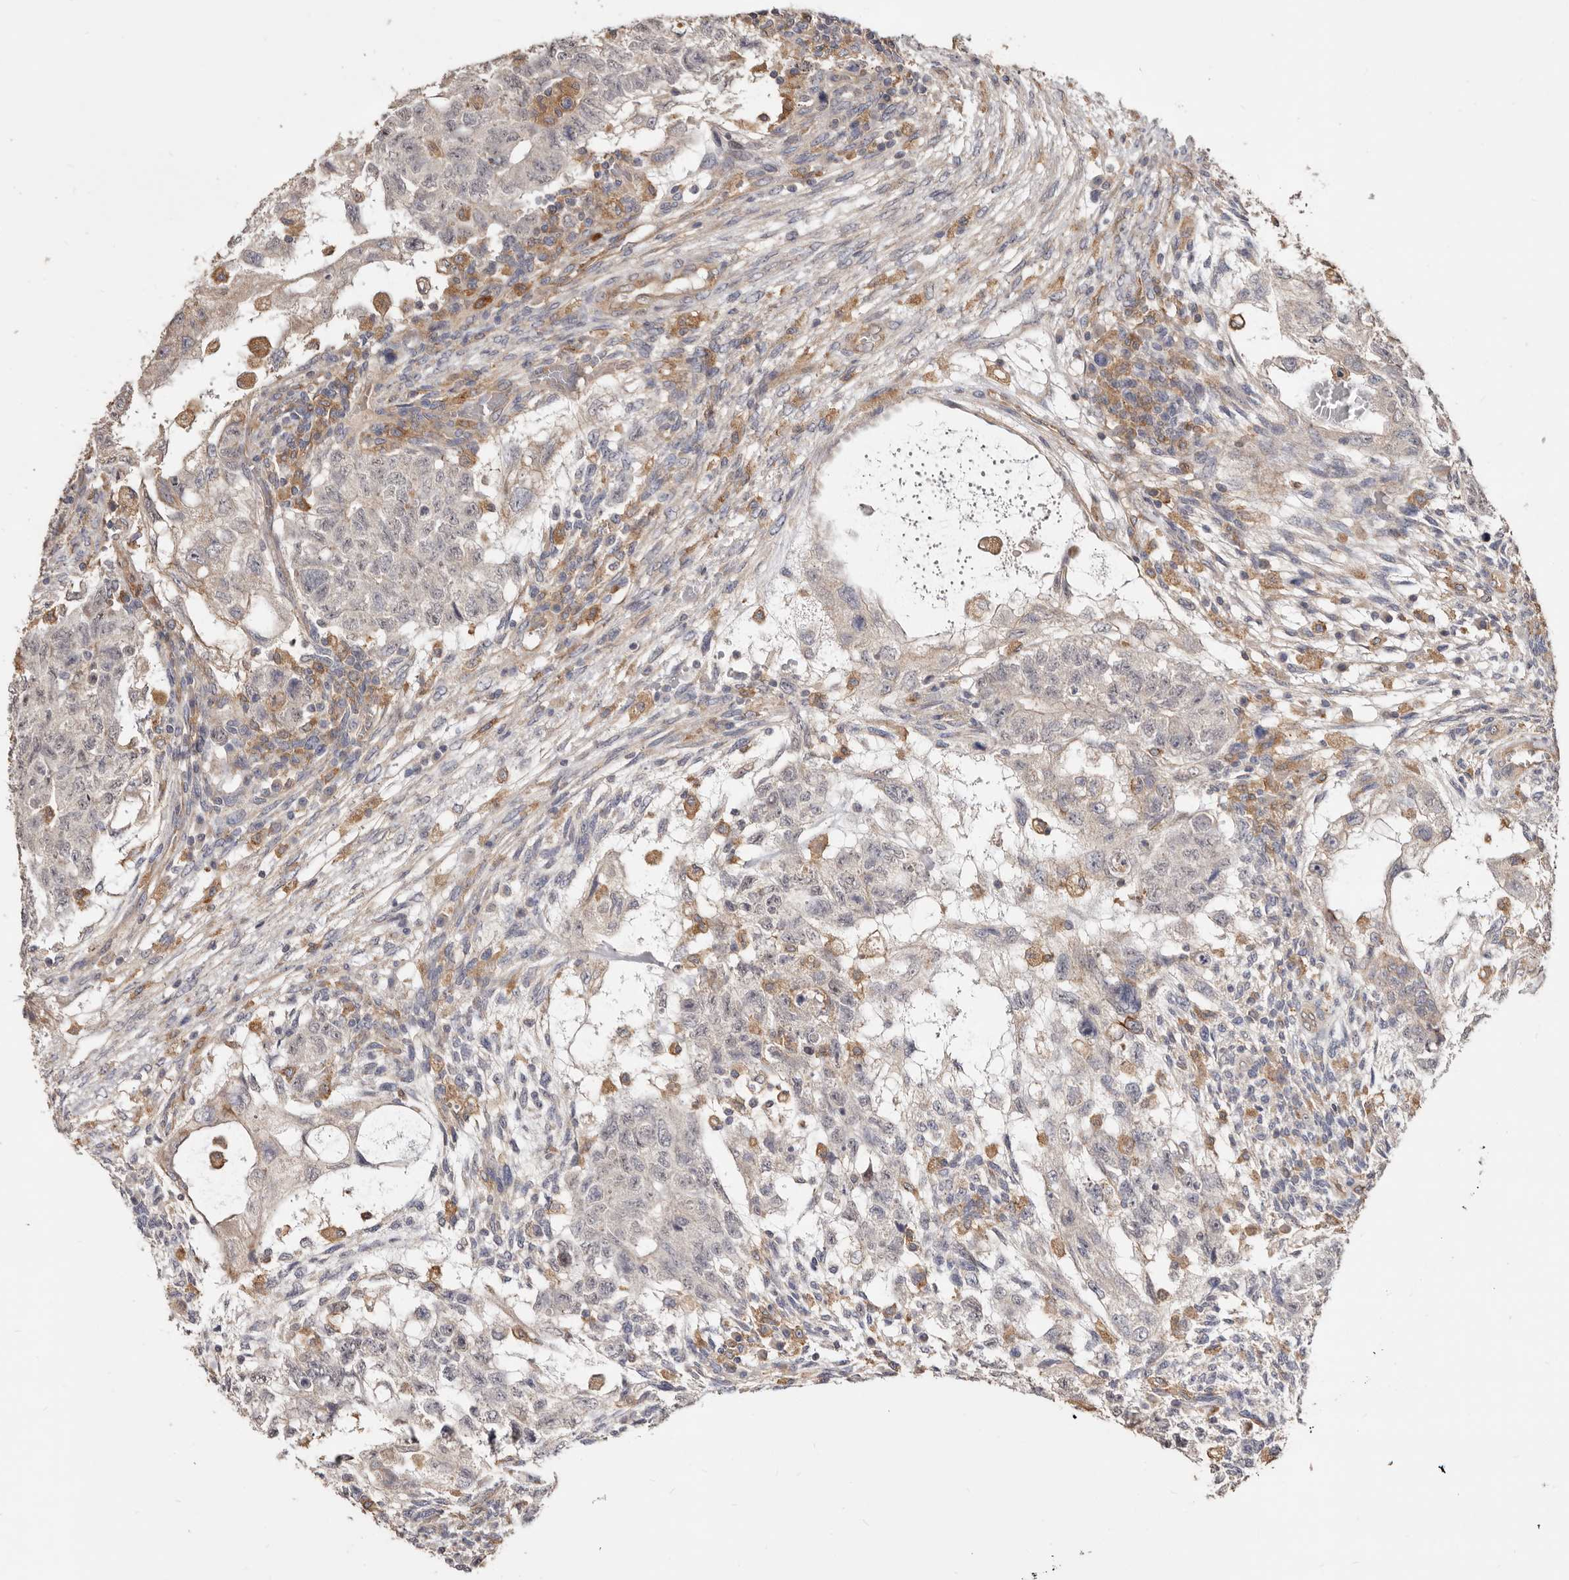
{"staining": {"intensity": "weak", "quantity": "<25%", "location": "cytoplasmic/membranous"}, "tissue": "testis cancer", "cell_type": "Tumor cells", "image_type": "cancer", "snomed": [{"axis": "morphology", "description": "Normal tissue, NOS"}, {"axis": "morphology", "description": "Carcinoma, Embryonal, NOS"}, {"axis": "topography", "description": "Testis"}], "caption": "Immunohistochemical staining of human testis cancer (embryonal carcinoma) reveals no significant expression in tumor cells.", "gene": "LRRC25", "patient": {"sex": "male", "age": 36}}